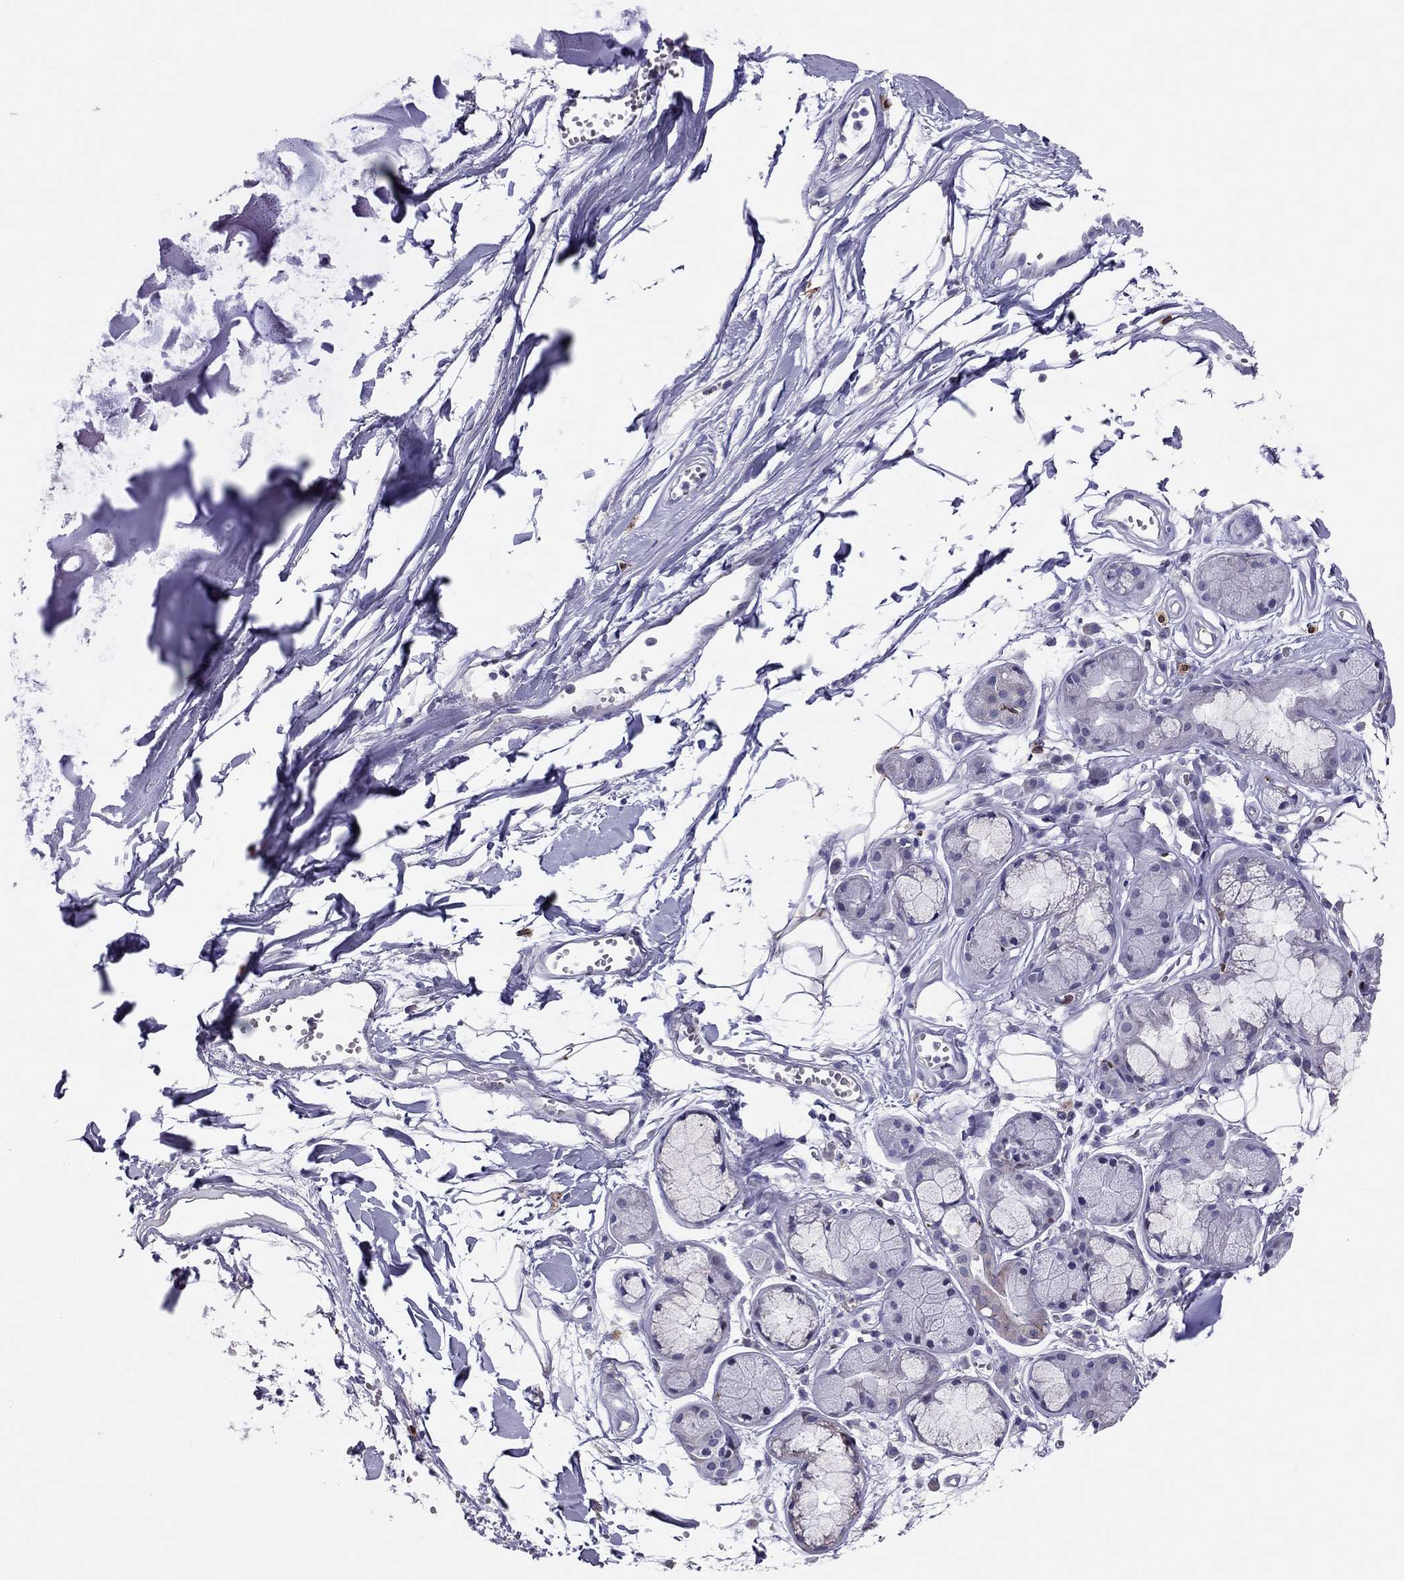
{"staining": {"intensity": "negative", "quantity": "none", "location": "none"}, "tissue": "soft tissue", "cell_type": "Fibroblasts", "image_type": "normal", "snomed": [{"axis": "morphology", "description": "Normal tissue, NOS"}, {"axis": "morphology", "description": "Squamous cell carcinoma, NOS"}, {"axis": "topography", "description": "Cartilage tissue"}, {"axis": "topography", "description": "Lung"}], "caption": "Fibroblasts are negative for protein expression in normal human soft tissue. (Stains: DAB (3,3'-diaminobenzidine) IHC with hematoxylin counter stain, Microscopy: brightfield microscopy at high magnification).", "gene": "ADORA2A", "patient": {"sex": "male", "age": 66}}